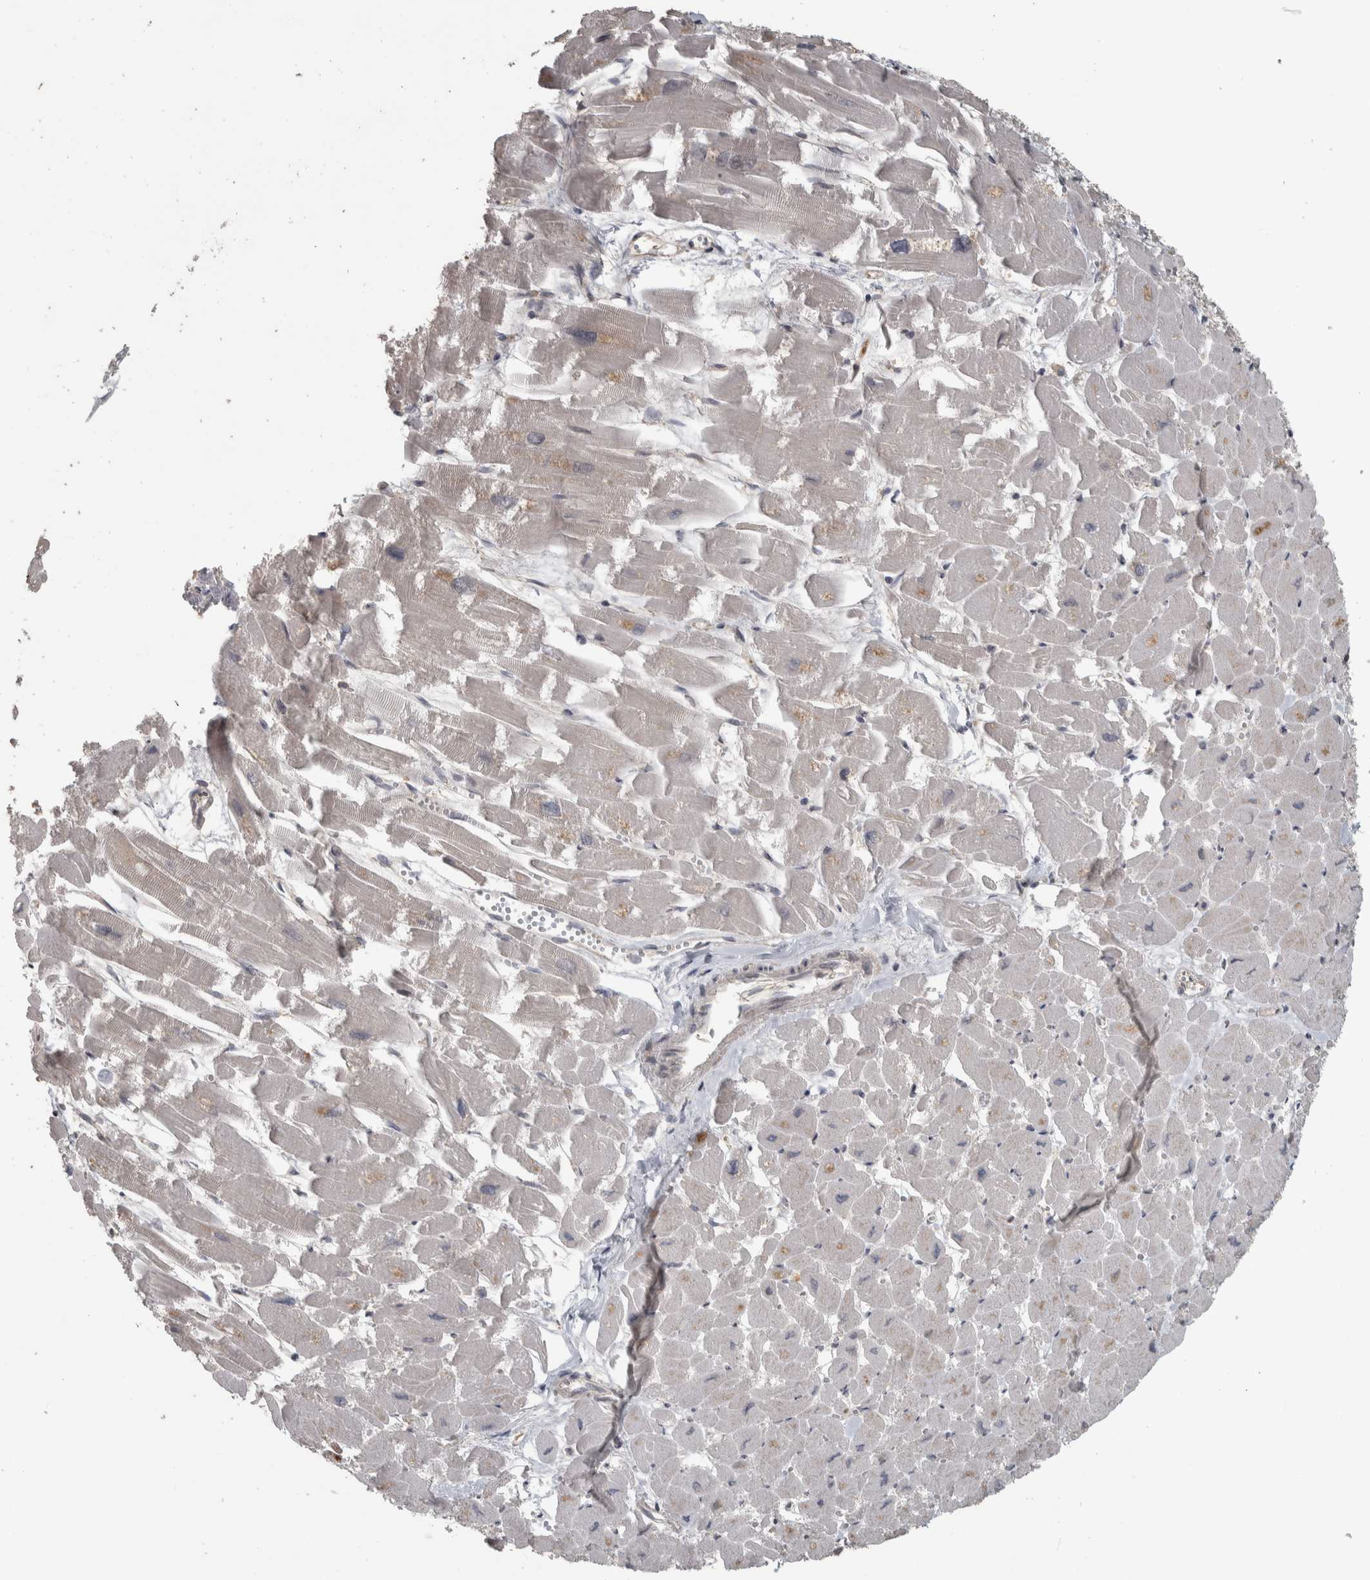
{"staining": {"intensity": "negative", "quantity": "none", "location": "none"}, "tissue": "heart muscle", "cell_type": "Cardiomyocytes", "image_type": "normal", "snomed": [{"axis": "morphology", "description": "Normal tissue, NOS"}, {"axis": "topography", "description": "Heart"}], "caption": "This is a image of immunohistochemistry (IHC) staining of benign heart muscle, which shows no positivity in cardiomyocytes.", "gene": "ERAL1", "patient": {"sex": "male", "age": 54}}